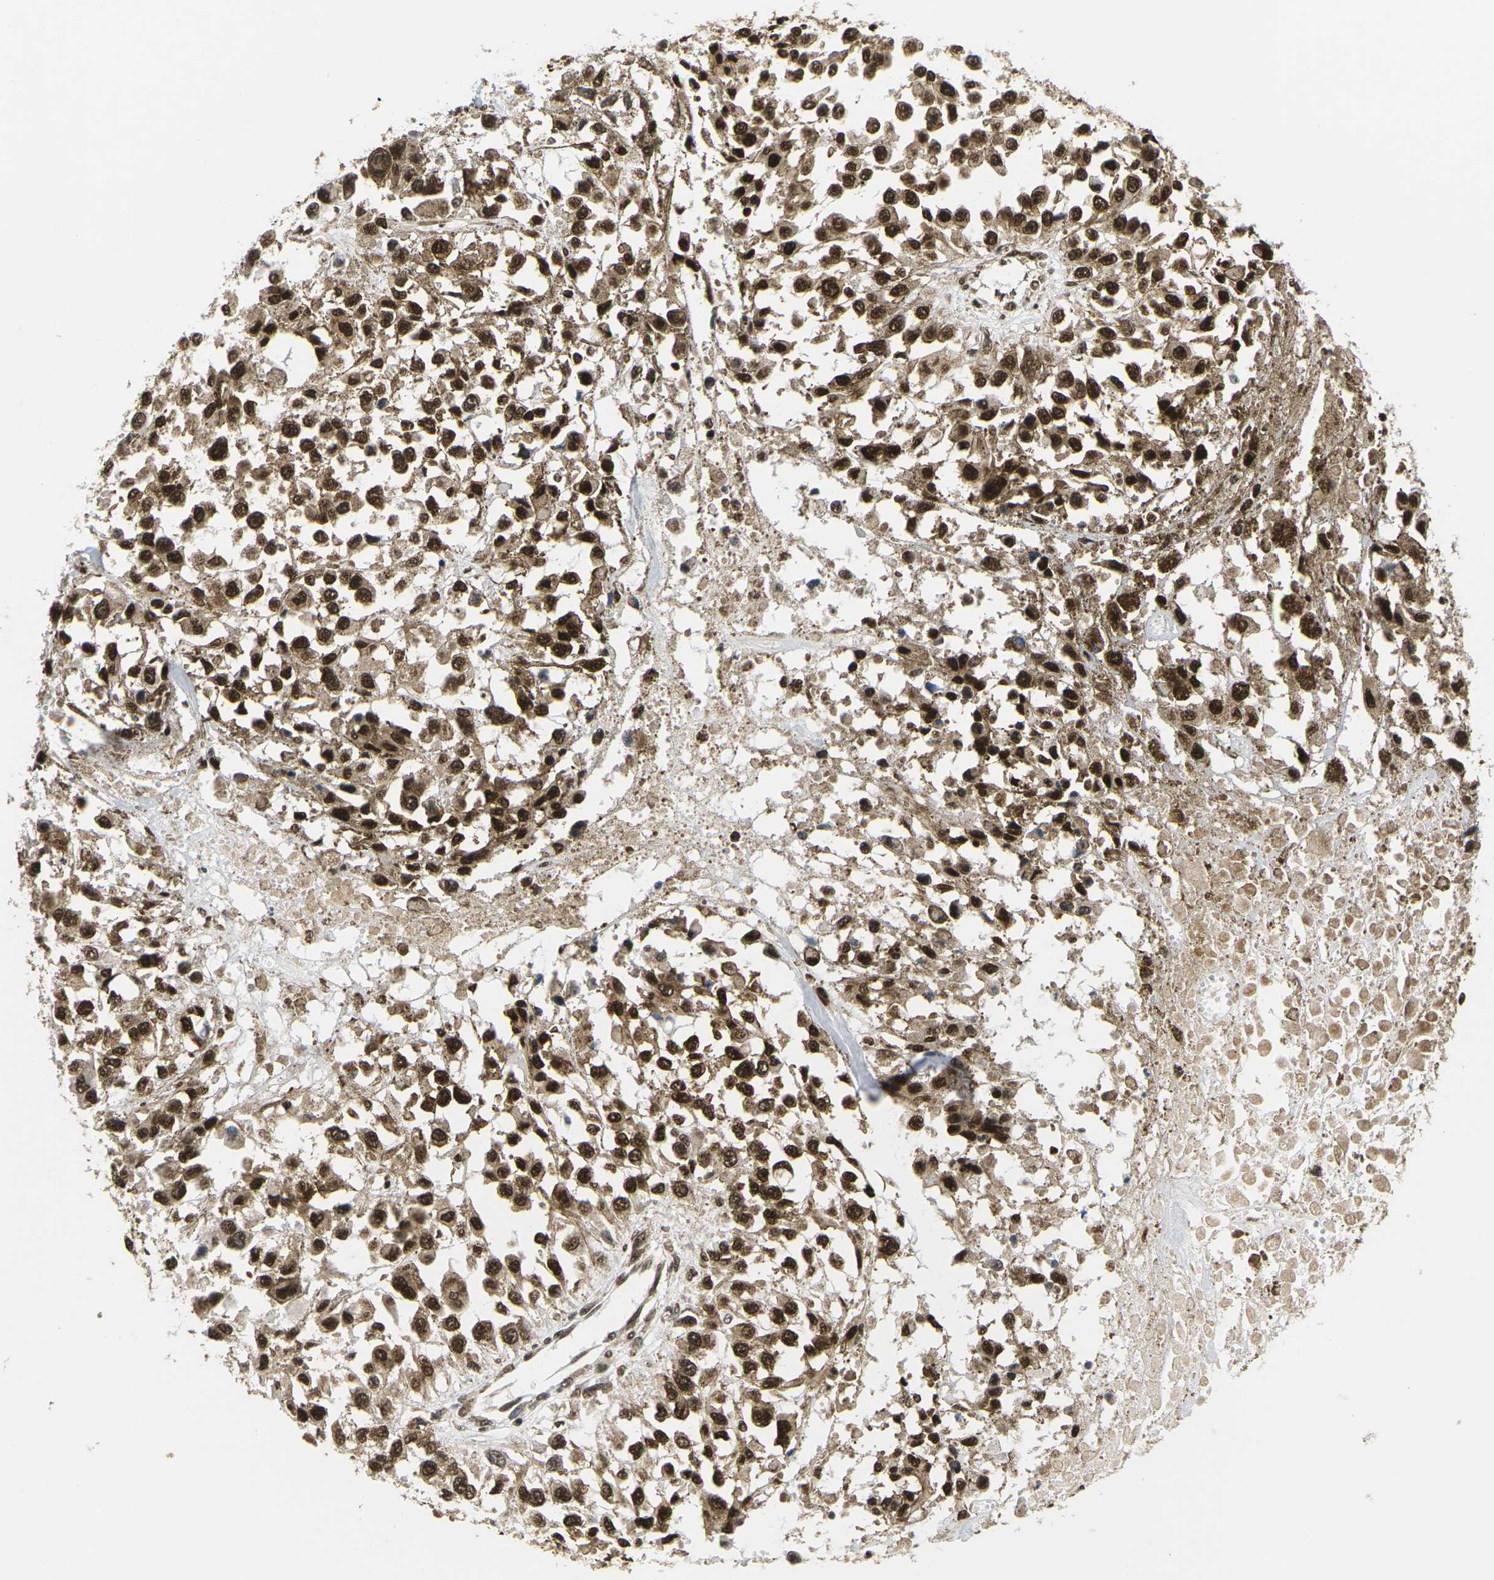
{"staining": {"intensity": "strong", "quantity": ">75%", "location": "nuclear"}, "tissue": "melanoma", "cell_type": "Tumor cells", "image_type": "cancer", "snomed": [{"axis": "morphology", "description": "Malignant melanoma, Metastatic site"}, {"axis": "topography", "description": "Lymph node"}], "caption": "A brown stain labels strong nuclear expression of a protein in melanoma tumor cells.", "gene": "CELF1", "patient": {"sex": "male", "age": 59}}